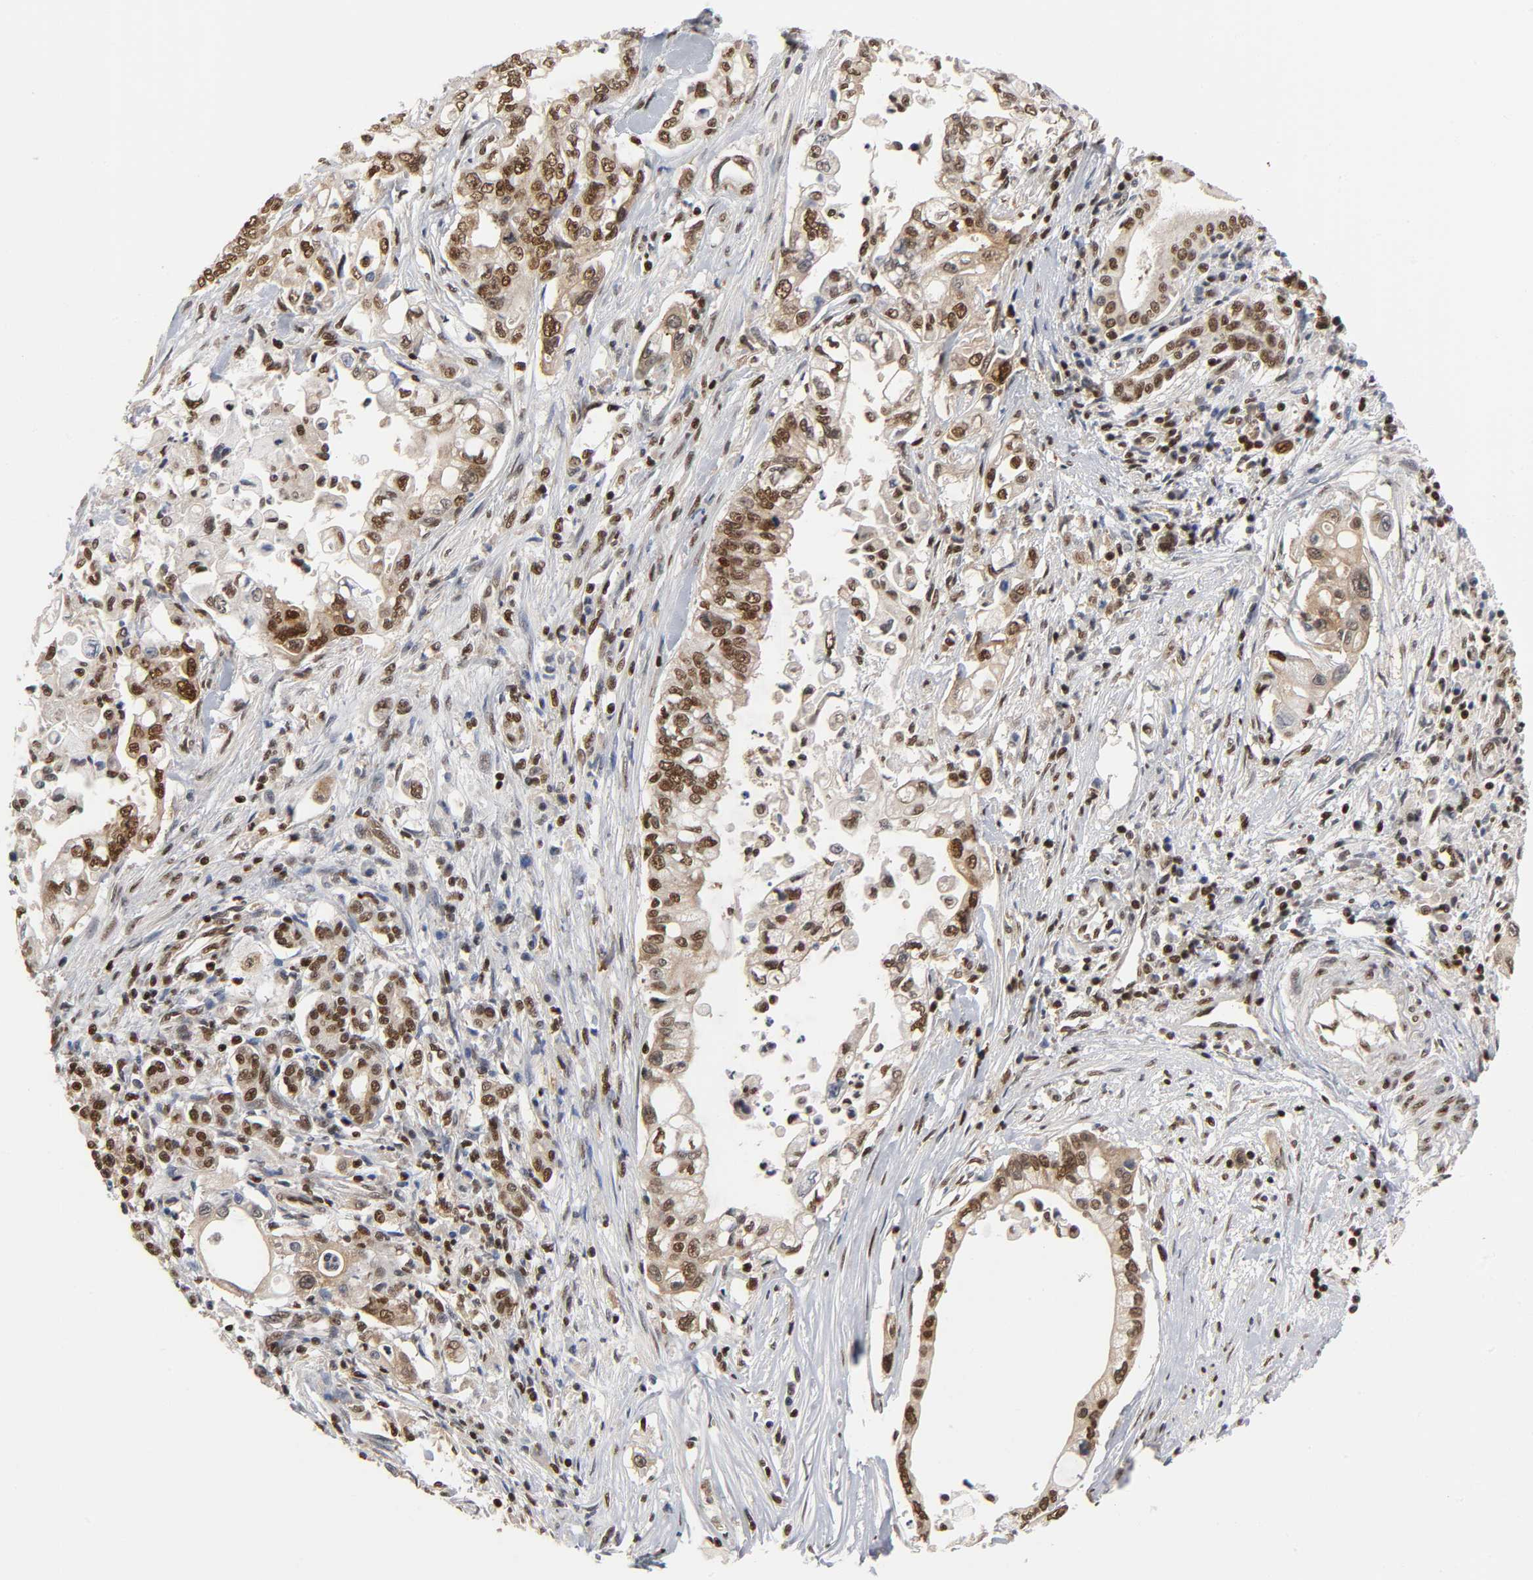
{"staining": {"intensity": "strong", "quantity": ">75%", "location": "nuclear"}, "tissue": "pancreatic cancer", "cell_type": "Tumor cells", "image_type": "cancer", "snomed": [{"axis": "morphology", "description": "Normal tissue, NOS"}, {"axis": "topography", "description": "Pancreas"}], "caption": "Tumor cells display high levels of strong nuclear positivity in approximately >75% of cells in human pancreatic cancer. (DAB = brown stain, brightfield microscopy at high magnification).", "gene": "ILKAP", "patient": {"sex": "male", "age": 42}}